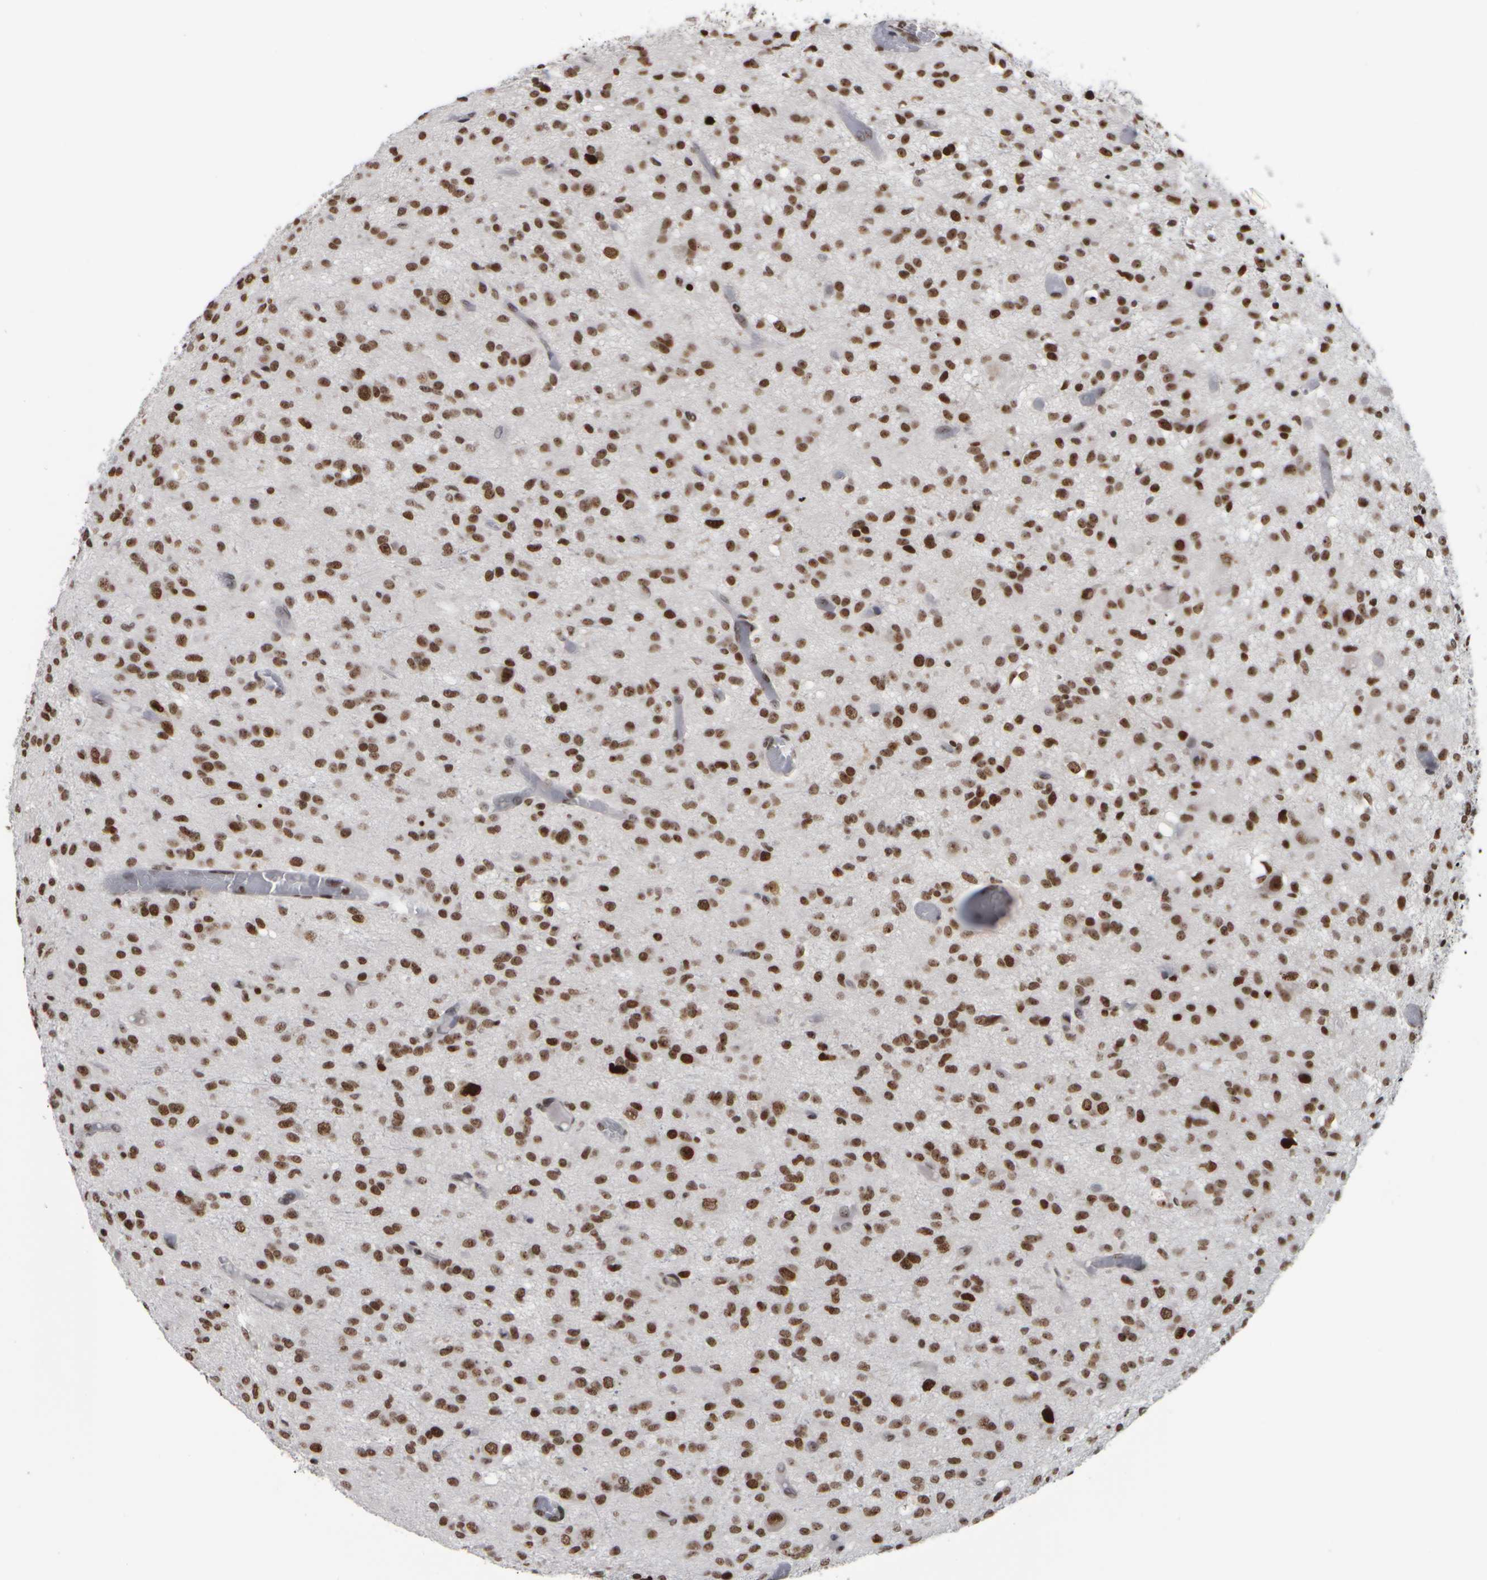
{"staining": {"intensity": "moderate", "quantity": ">75%", "location": "nuclear"}, "tissue": "glioma", "cell_type": "Tumor cells", "image_type": "cancer", "snomed": [{"axis": "morphology", "description": "Glioma, malignant, High grade"}, {"axis": "topography", "description": "Brain"}], "caption": "A brown stain shows moderate nuclear staining of a protein in glioma tumor cells.", "gene": "TOP2B", "patient": {"sex": "female", "age": 59}}